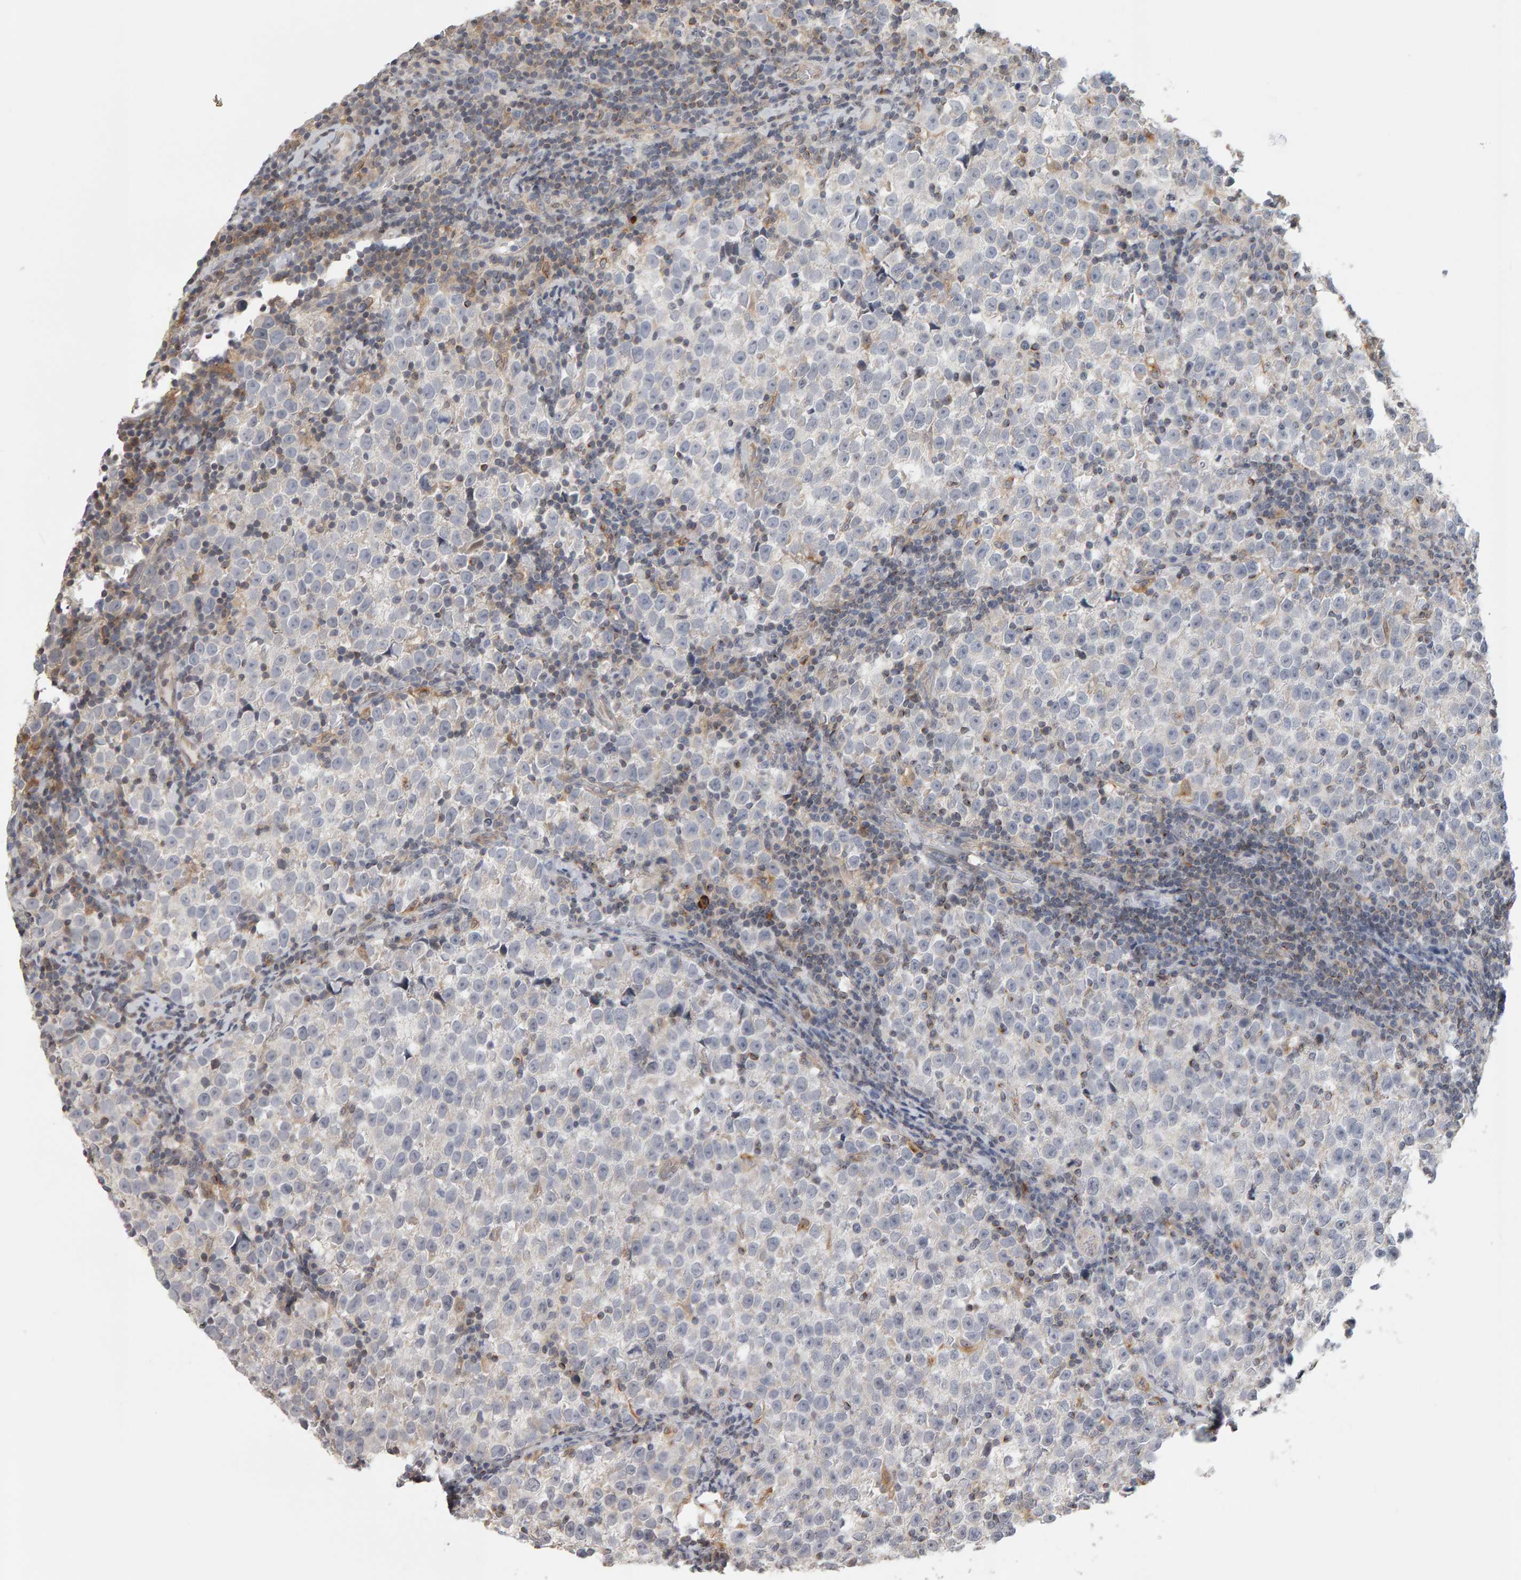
{"staining": {"intensity": "negative", "quantity": "none", "location": "none"}, "tissue": "testis cancer", "cell_type": "Tumor cells", "image_type": "cancer", "snomed": [{"axis": "morphology", "description": "Normal tissue, NOS"}, {"axis": "morphology", "description": "Seminoma, NOS"}, {"axis": "topography", "description": "Testis"}], "caption": "Immunohistochemistry of human seminoma (testis) reveals no positivity in tumor cells.", "gene": "MSRA", "patient": {"sex": "male", "age": 43}}